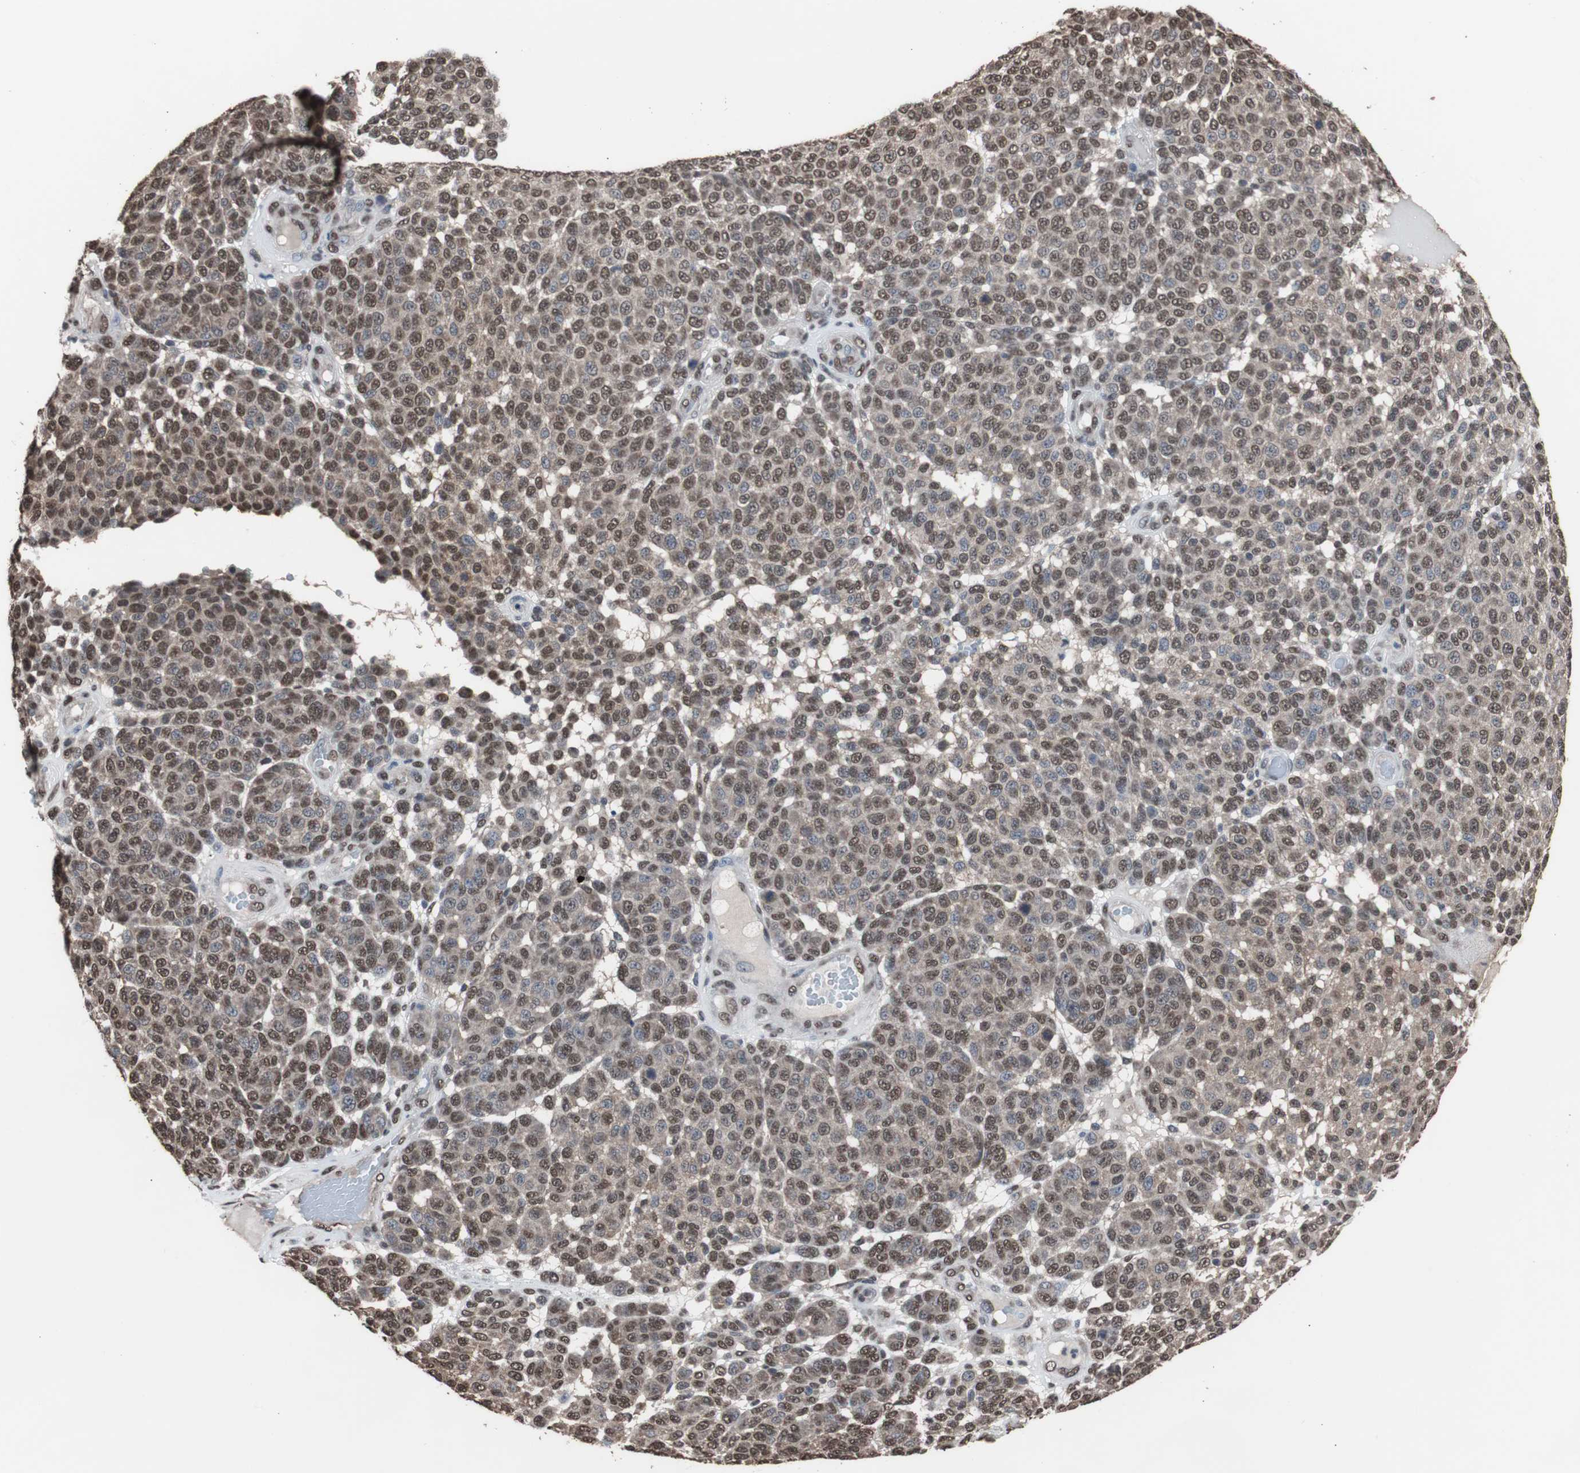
{"staining": {"intensity": "moderate", "quantity": ">75%", "location": "nuclear"}, "tissue": "melanoma", "cell_type": "Tumor cells", "image_type": "cancer", "snomed": [{"axis": "morphology", "description": "Malignant melanoma, NOS"}, {"axis": "topography", "description": "Skin"}], "caption": "An image of malignant melanoma stained for a protein exhibits moderate nuclear brown staining in tumor cells. (DAB (3,3'-diaminobenzidine) IHC, brown staining for protein, blue staining for nuclei).", "gene": "MED27", "patient": {"sex": "male", "age": 59}}